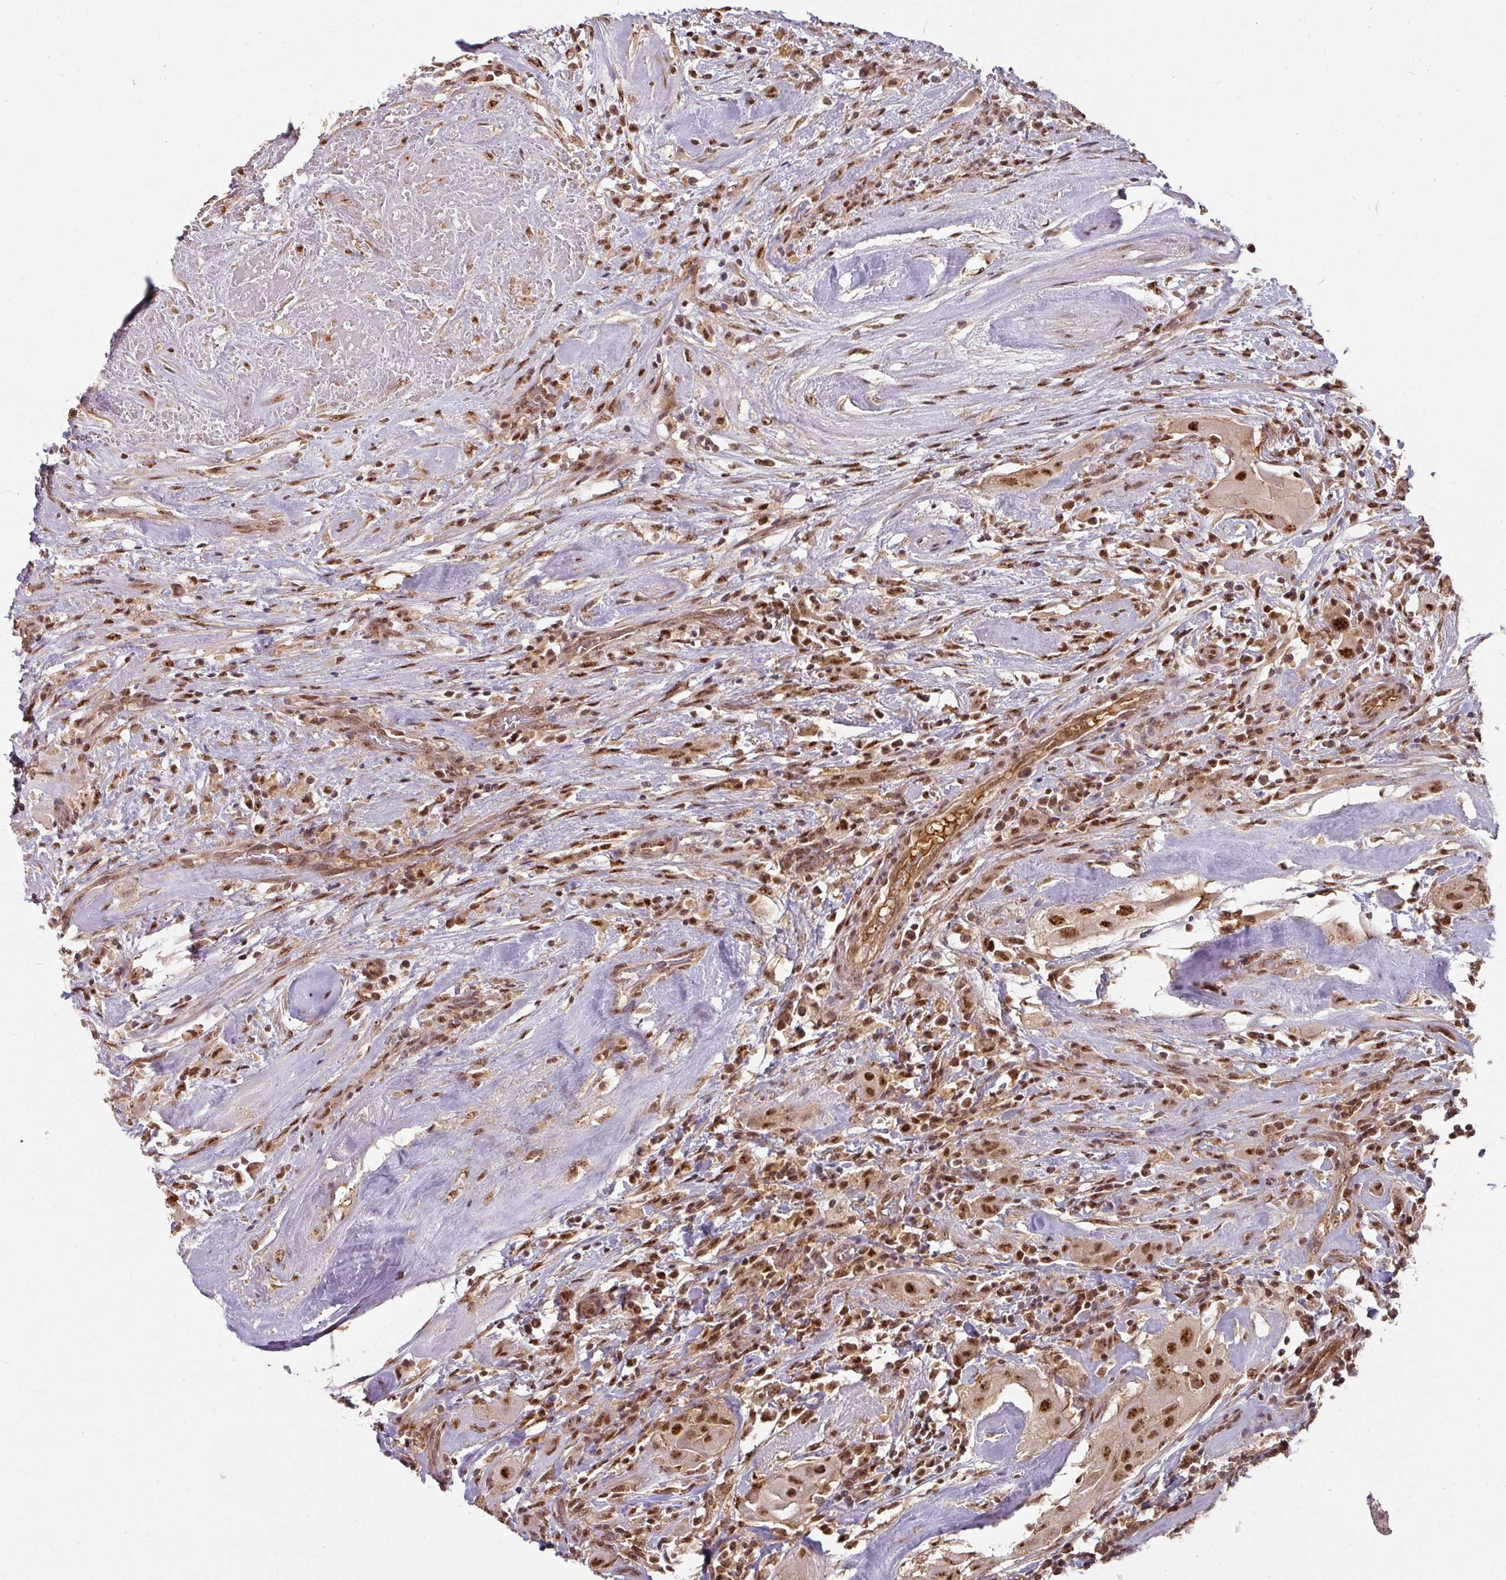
{"staining": {"intensity": "strong", "quantity": ">75%", "location": "nuclear"}, "tissue": "thyroid cancer", "cell_type": "Tumor cells", "image_type": "cancer", "snomed": [{"axis": "morphology", "description": "Papillary adenocarcinoma, NOS"}, {"axis": "topography", "description": "Thyroid gland"}], "caption": "Papillary adenocarcinoma (thyroid) was stained to show a protein in brown. There is high levels of strong nuclear staining in about >75% of tumor cells. Nuclei are stained in blue.", "gene": "RANBP9", "patient": {"sex": "female", "age": 59}}